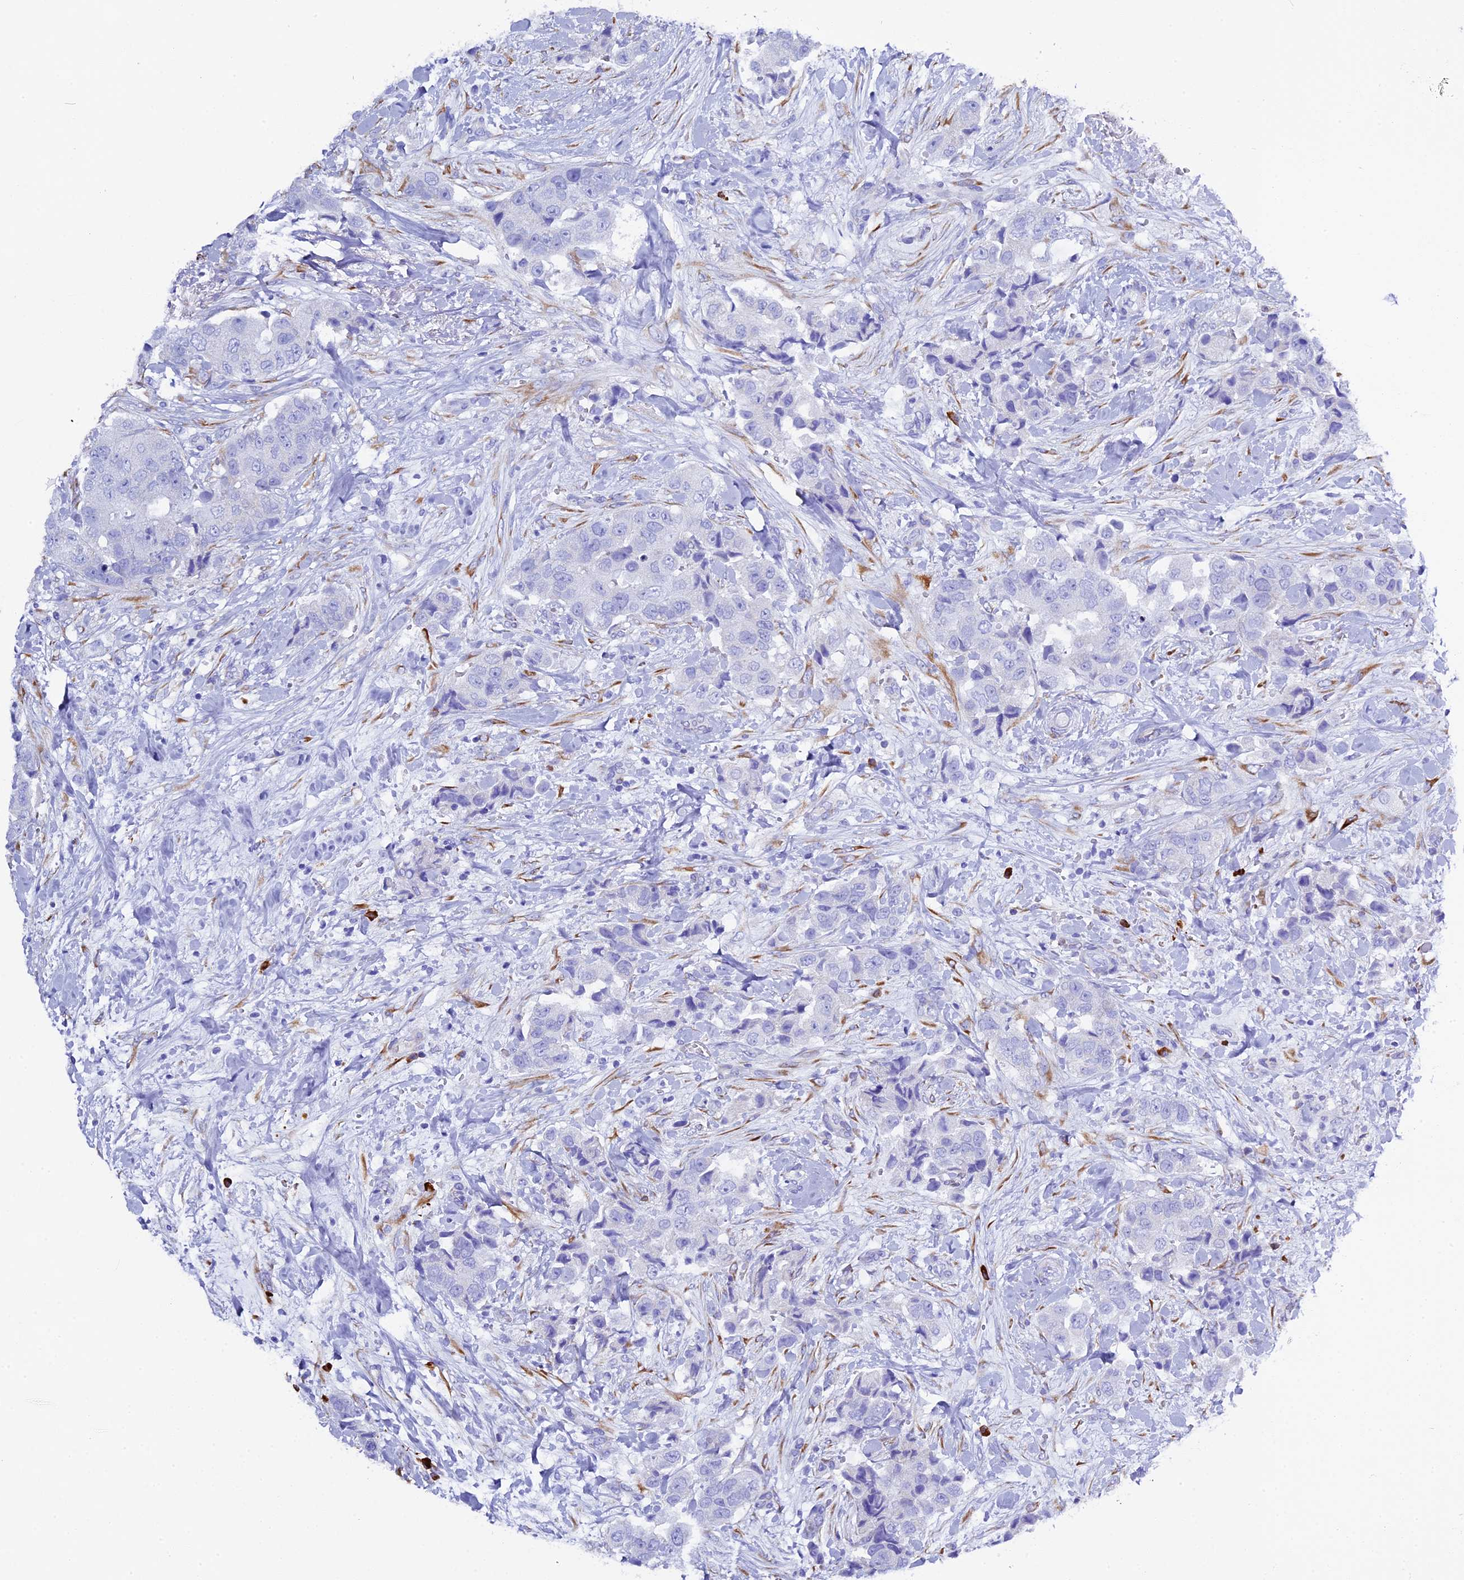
{"staining": {"intensity": "negative", "quantity": "none", "location": "none"}, "tissue": "breast cancer", "cell_type": "Tumor cells", "image_type": "cancer", "snomed": [{"axis": "morphology", "description": "Normal tissue, NOS"}, {"axis": "morphology", "description": "Duct carcinoma"}, {"axis": "topography", "description": "Breast"}], "caption": "A high-resolution photomicrograph shows IHC staining of breast invasive ductal carcinoma, which reveals no significant positivity in tumor cells.", "gene": "FKBP11", "patient": {"sex": "female", "age": 62}}